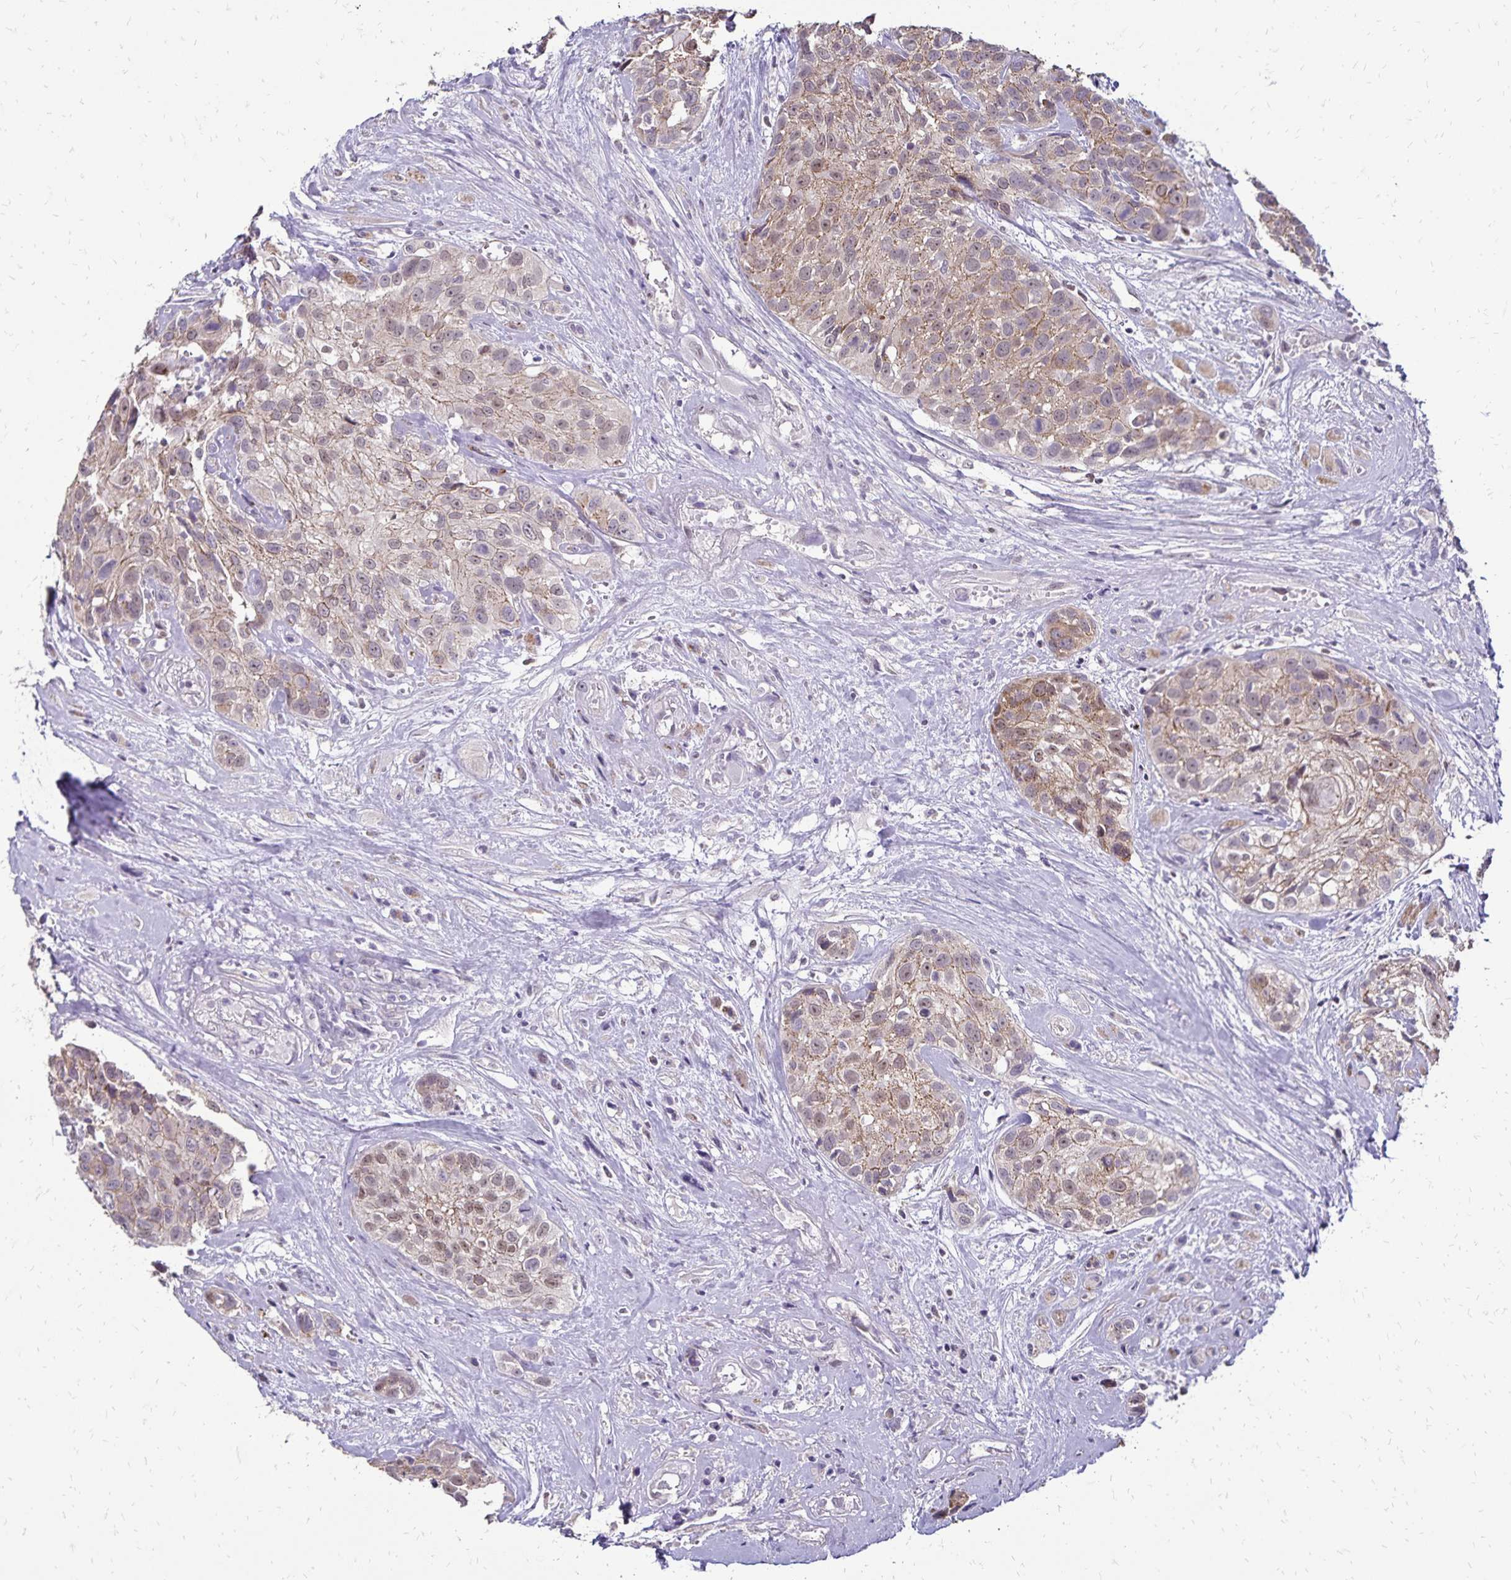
{"staining": {"intensity": "moderate", "quantity": ">75%", "location": "nuclear"}, "tissue": "head and neck cancer", "cell_type": "Tumor cells", "image_type": "cancer", "snomed": [{"axis": "morphology", "description": "Squamous cell carcinoma, NOS"}, {"axis": "topography", "description": "Head-Neck"}], "caption": "High-power microscopy captured an IHC histopathology image of head and neck squamous cell carcinoma, revealing moderate nuclear expression in about >75% of tumor cells. (IHC, brightfield microscopy, high magnification).", "gene": "POLB", "patient": {"sex": "female", "age": 50}}